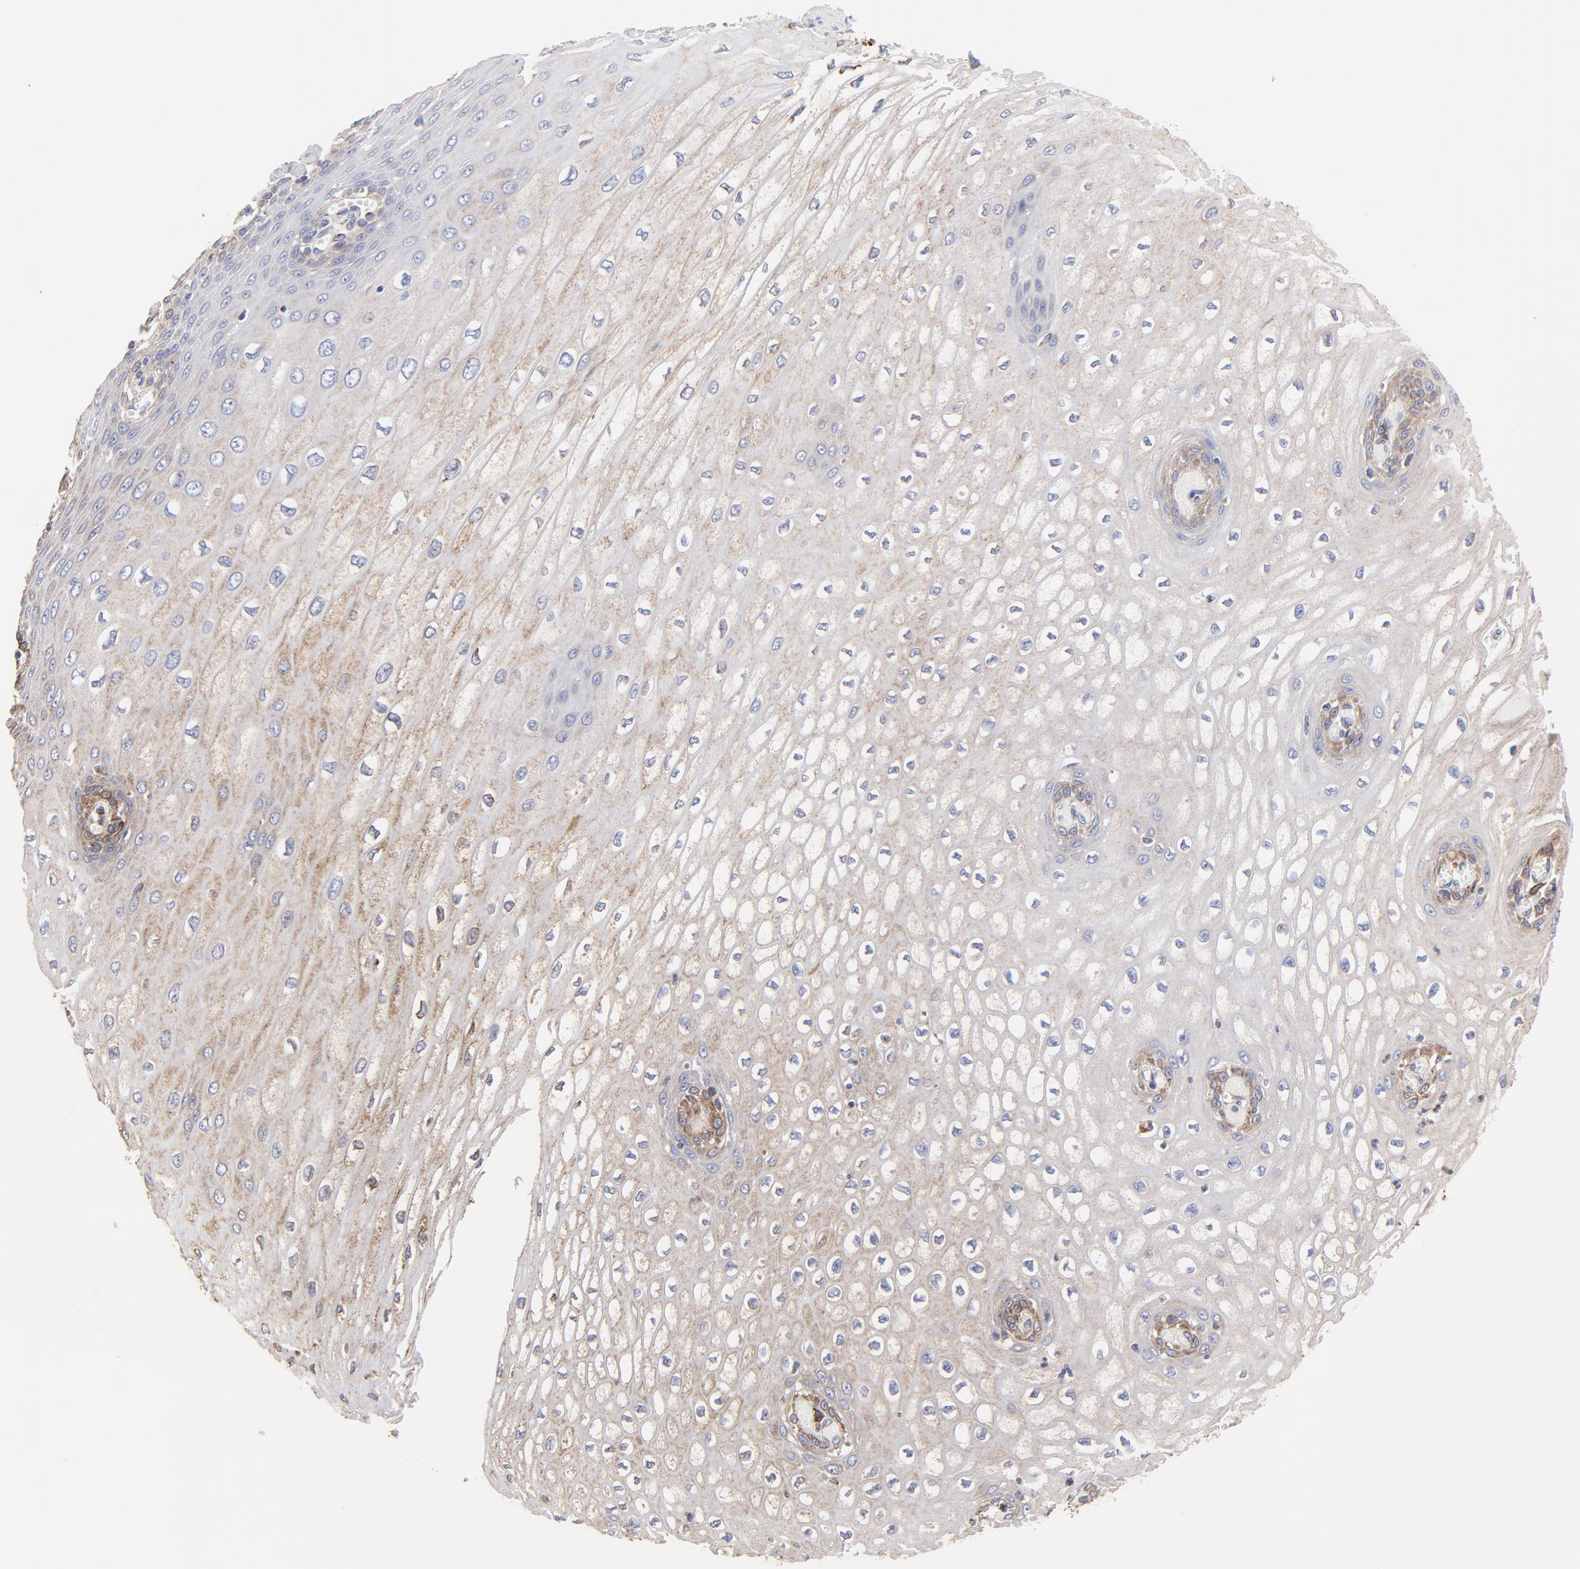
{"staining": {"intensity": "weak", "quantity": "25%-75%", "location": "cytoplasmic/membranous"}, "tissue": "esophagus", "cell_type": "Squamous epithelial cells", "image_type": "normal", "snomed": [{"axis": "morphology", "description": "Normal tissue, NOS"}, {"axis": "topography", "description": "Esophagus"}], "caption": "Immunohistochemistry of unremarkable esophagus exhibits low levels of weak cytoplasmic/membranous expression in about 25%-75% of squamous epithelial cells.", "gene": "LMAN1", "patient": {"sex": "male", "age": 65}}